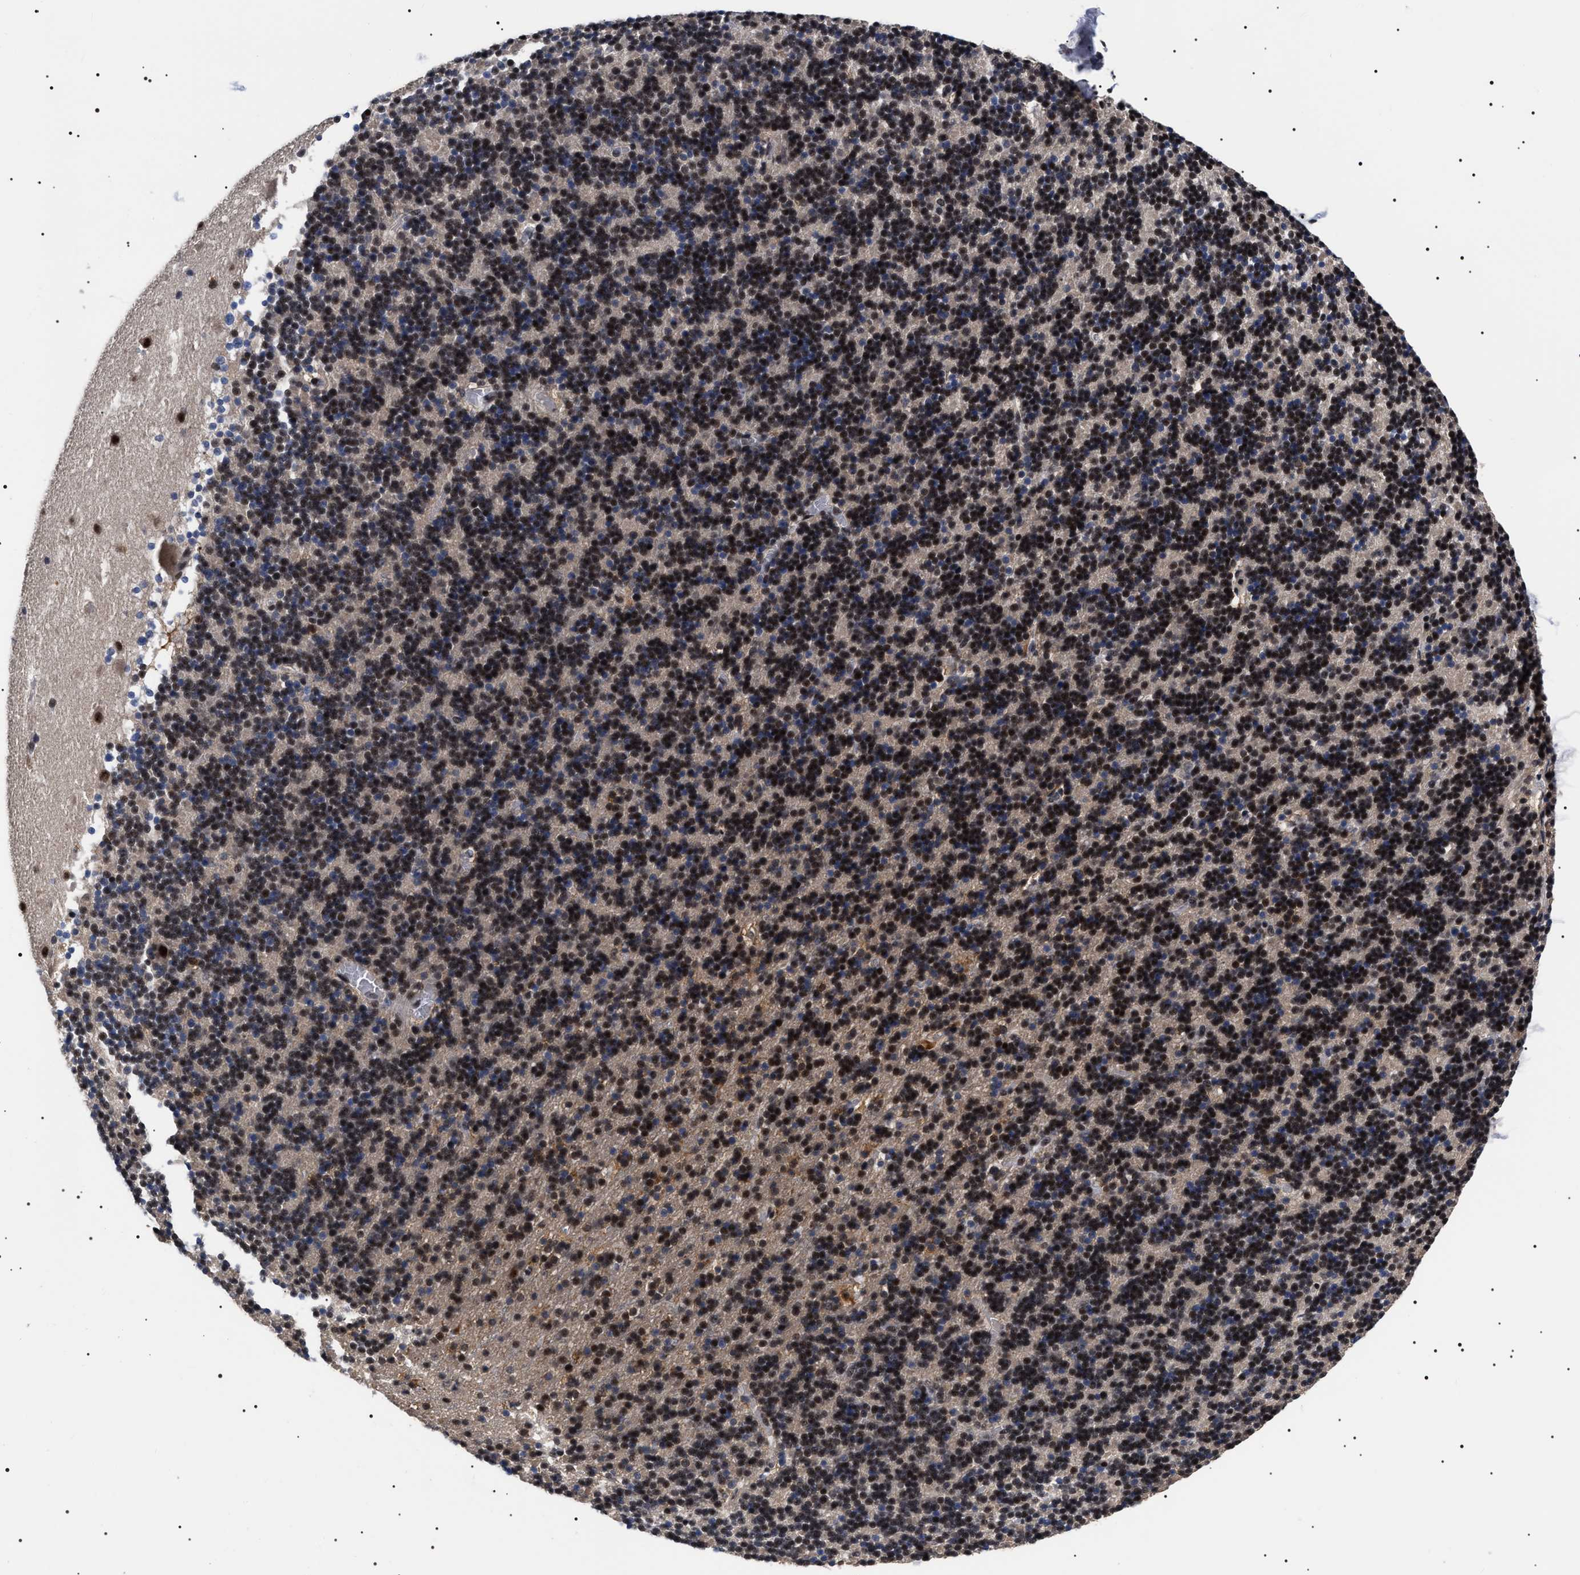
{"staining": {"intensity": "strong", "quantity": "25%-75%", "location": "nuclear"}, "tissue": "cerebellum", "cell_type": "Cells in granular layer", "image_type": "normal", "snomed": [{"axis": "morphology", "description": "Normal tissue, NOS"}, {"axis": "topography", "description": "Cerebellum"}], "caption": "The image demonstrates immunohistochemical staining of unremarkable cerebellum. There is strong nuclear staining is seen in about 25%-75% of cells in granular layer.", "gene": "CAAP1", "patient": {"sex": "male", "age": 45}}